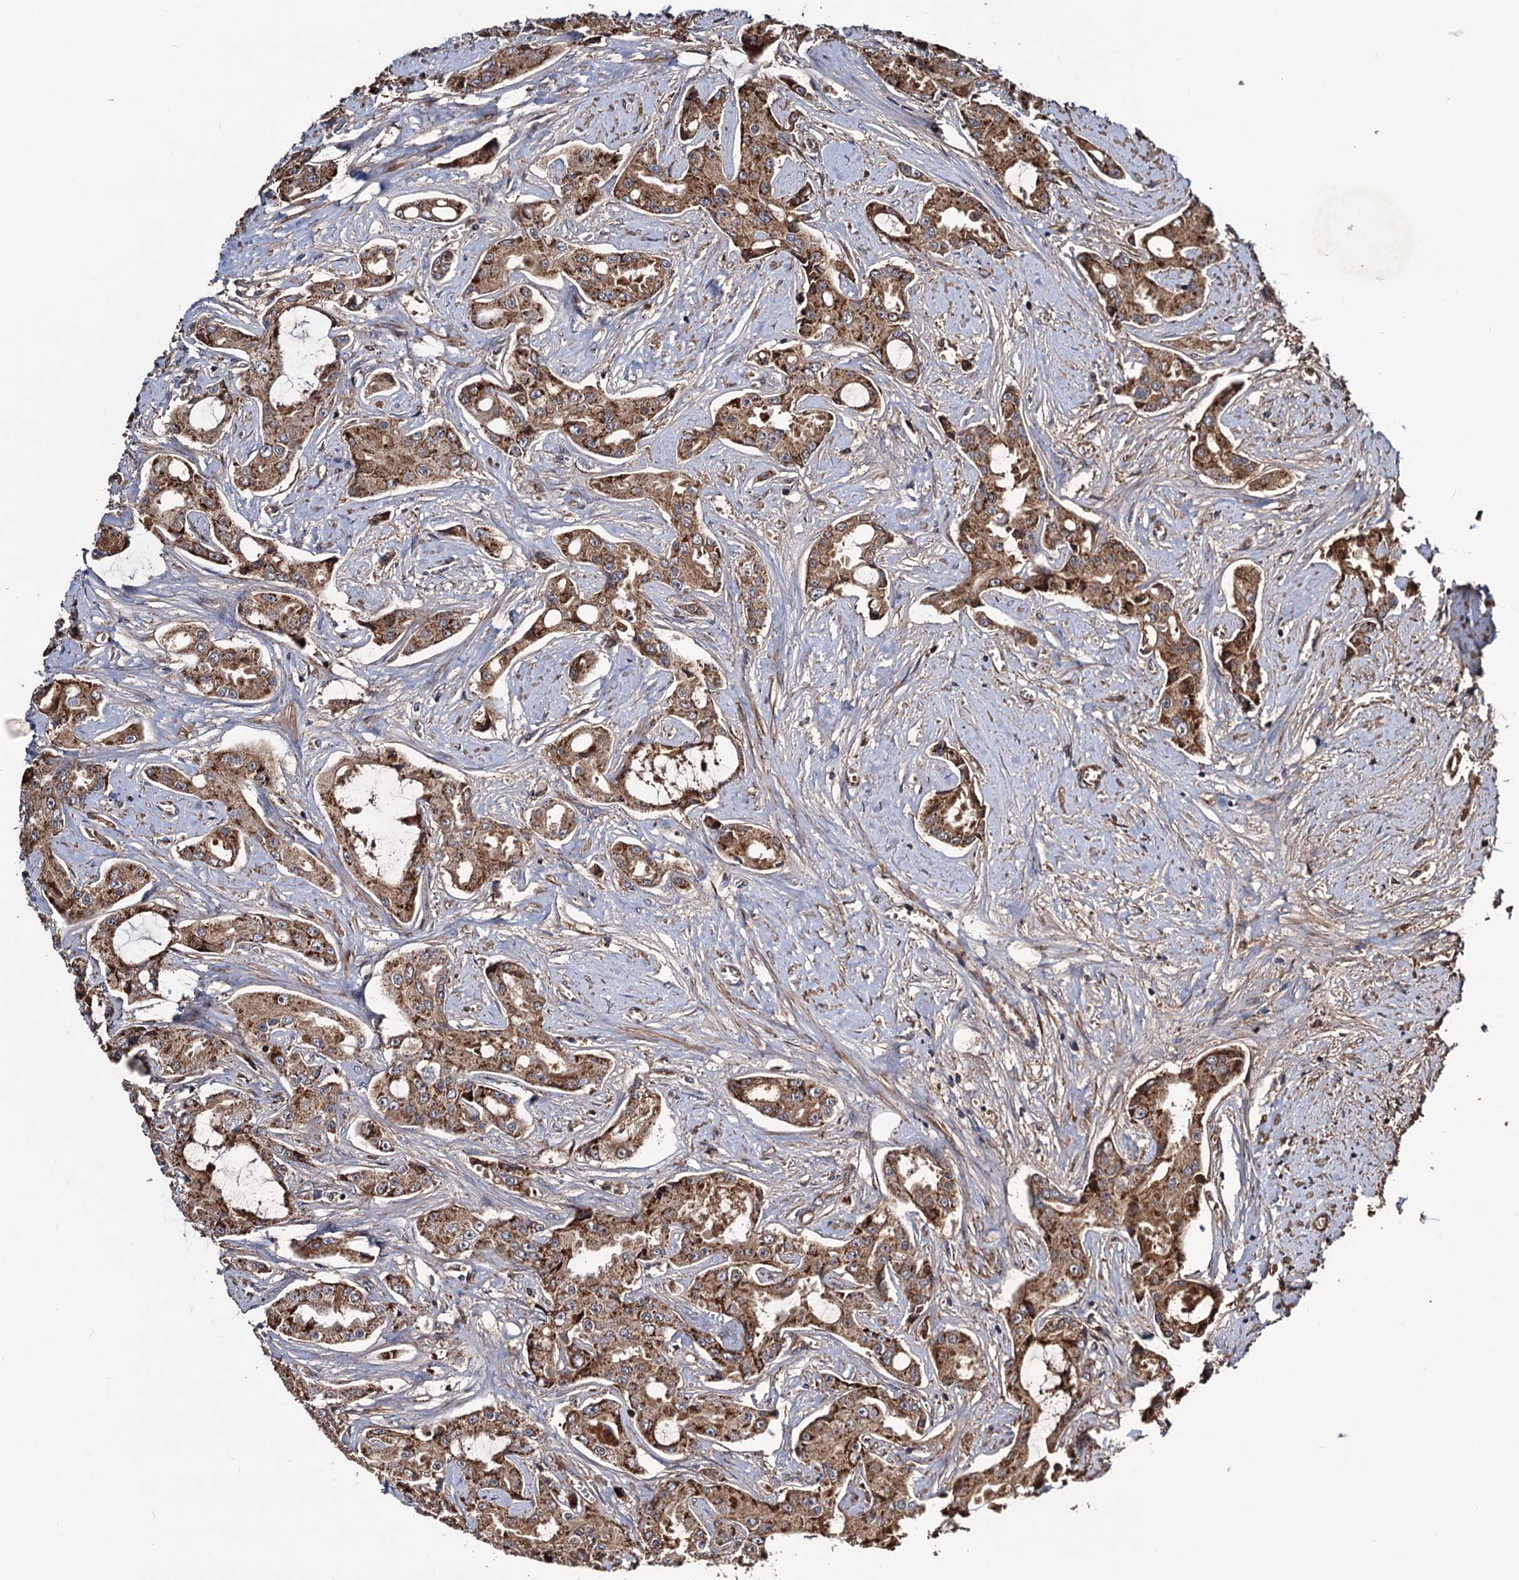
{"staining": {"intensity": "strong", "quantity": ">75%", "location": "cytoplasmic/membranous"}, "tissue": "prostate cancer", "cell_type": "Tumor cells", "image_type": "cancer", "snomed": [{"axis": "morphology", "description": "Adenocarcinoma, High grade"}, {"axis": "topography", "description": "Prostate"}], "caption": "Prostate high-grade adenocarcinoma was stained to show a protein in brown. There is high levels of strong cytoplasmic/membranous expression in approximately >75% of tumor cells.", "gene": "MRPL42", "patient": {"sex": "male", "age": 73}}